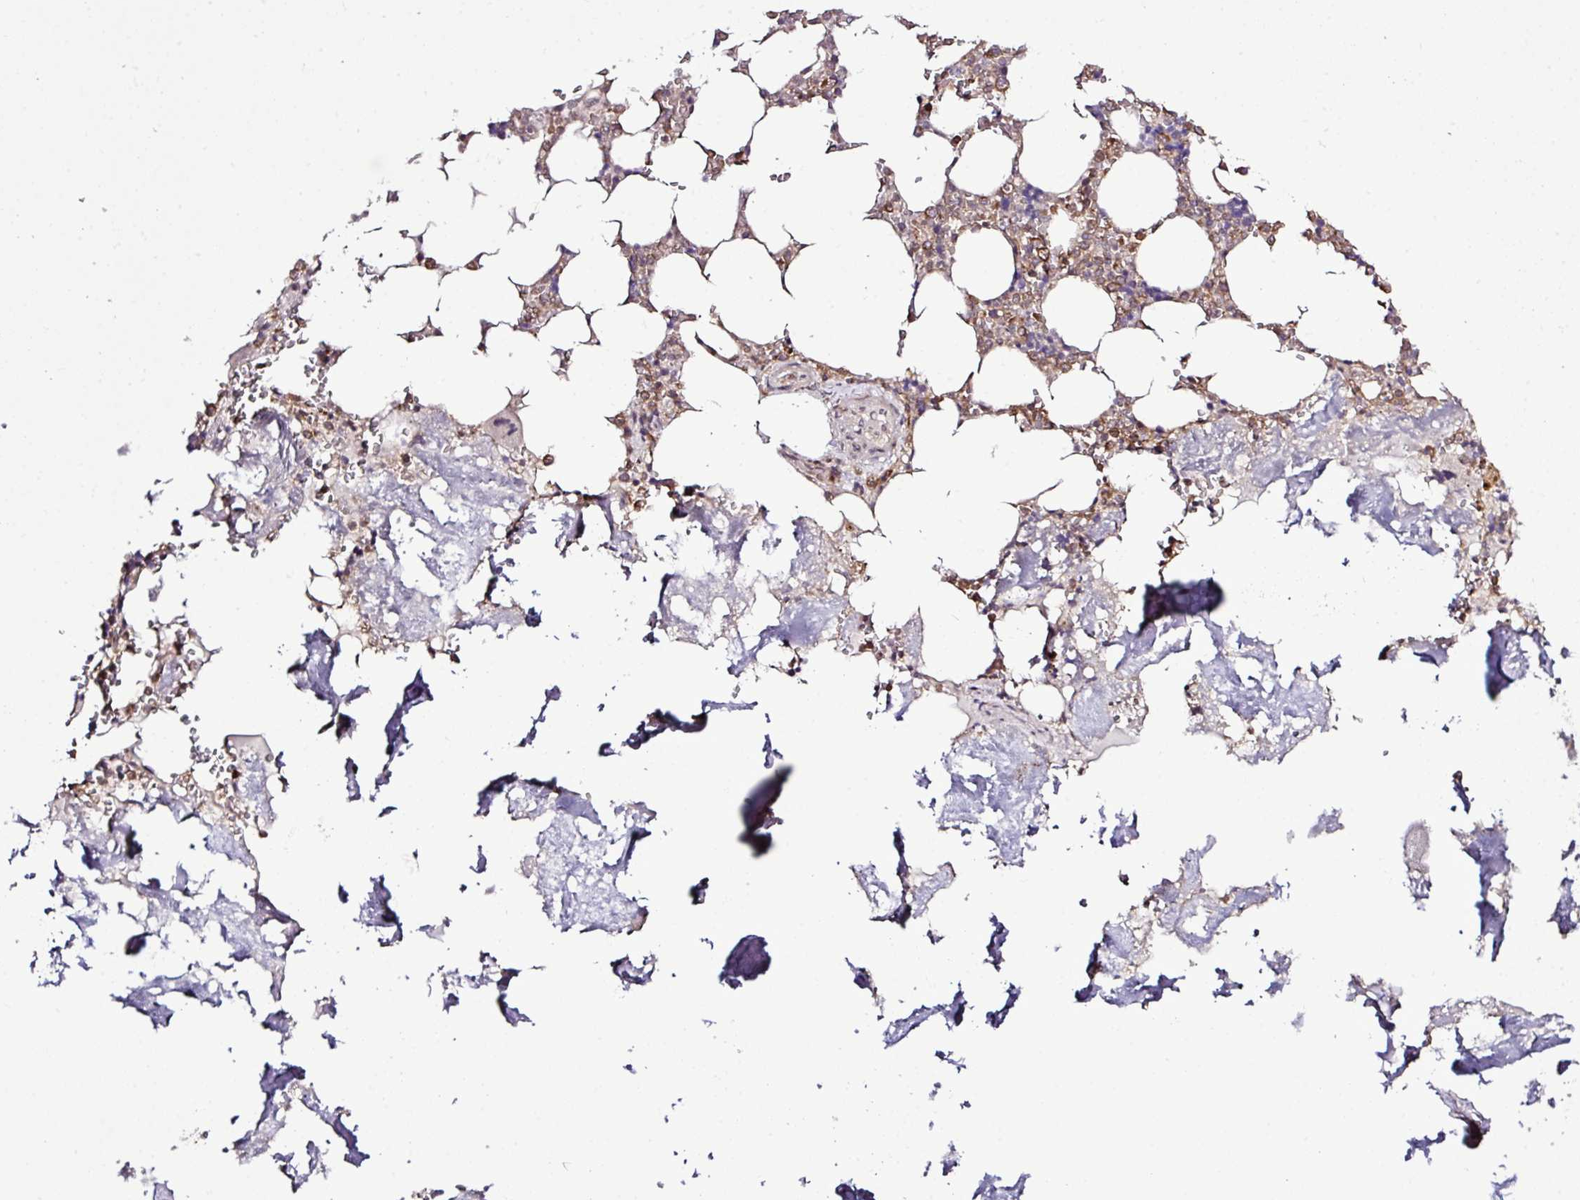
{"staining": {"intensity": "moderate", "quantity": ">75%", "location": "cytoplasmic/membranous"}, "tissue": "bone marrow", "cell_type": "Hematopoietic cells", "image_type": "normal", "snomed": [{"axis": "morphology", "description": "Normal tissue, NOS"}, {"axis": "topography", "description": "Bone marrow"}], "caption": "Hematopoietic cells exhibit medium levels of moderate cytoplasmic/membranous staining in about >75% of cells in unremarkable bone marrow. The staining was performed using DAB to visualize the protein expression in brown, while the nuclei were stained in blue with hematoxylin (Magnification: 20x).", "gene": "SMCO4", "patient": {"sex": "male", "age": 64}}